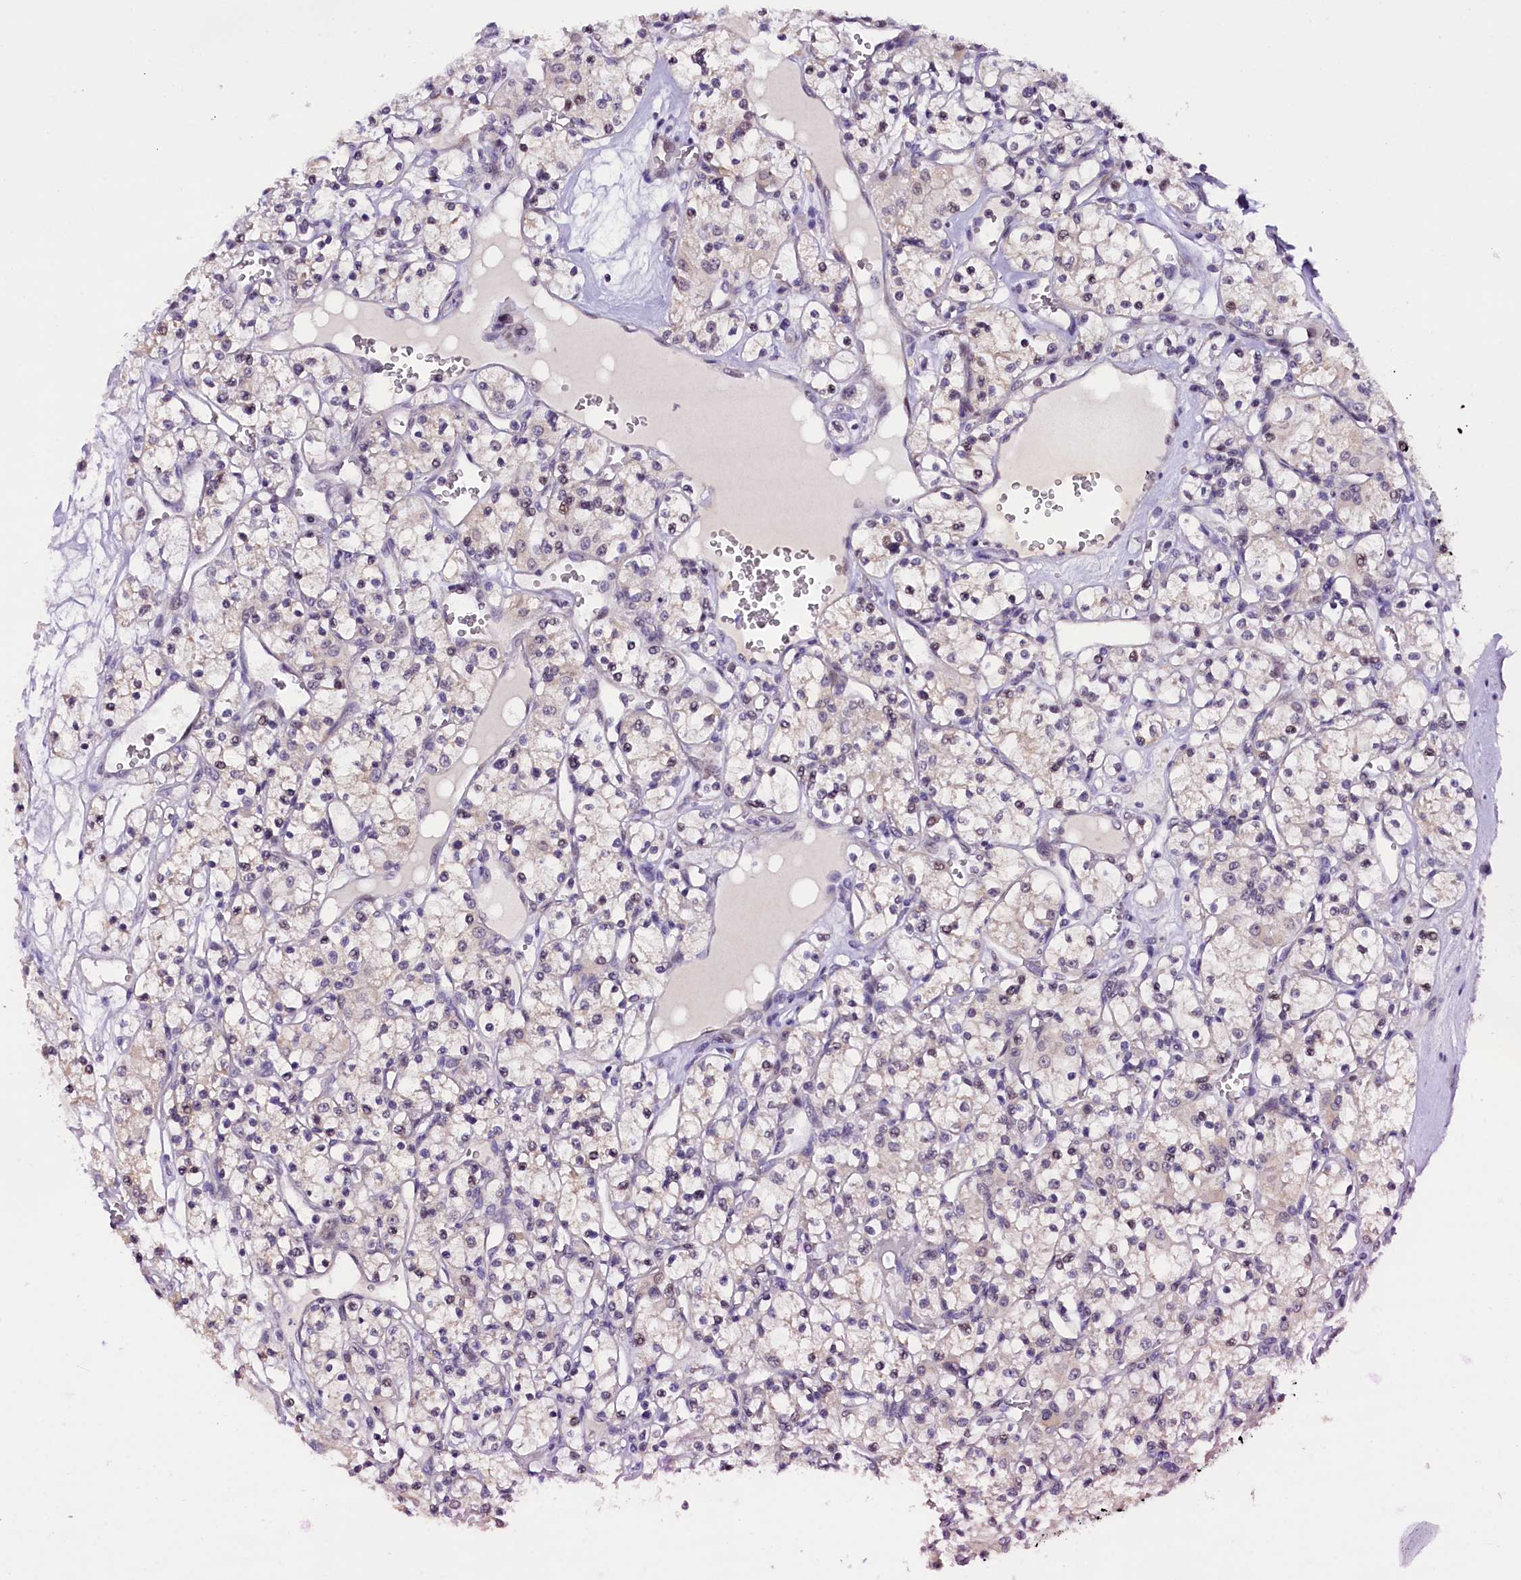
{"staining": {"intensity": "weak", "quantity": "25%-75%", "location": "nuclear"}, "tissue": "renal cancer", "cell_type": "Tumor cells", "image_type": "cancer", "snomed": [{"axis": "morphology", "description": "Adenocarcinoma, NOS"}, {"axis": "topography", "description": "Kidney"}], "caption": "IHC (DAB (3,3'-diaminobenzidine)) staining of human renal adenocarcinoma demonstrates weak nuclear protein staining in approximately 25%-75% of tumor cells.", "gene": "RPUSD2", "patient": {"sex": "female", "age": 59}}